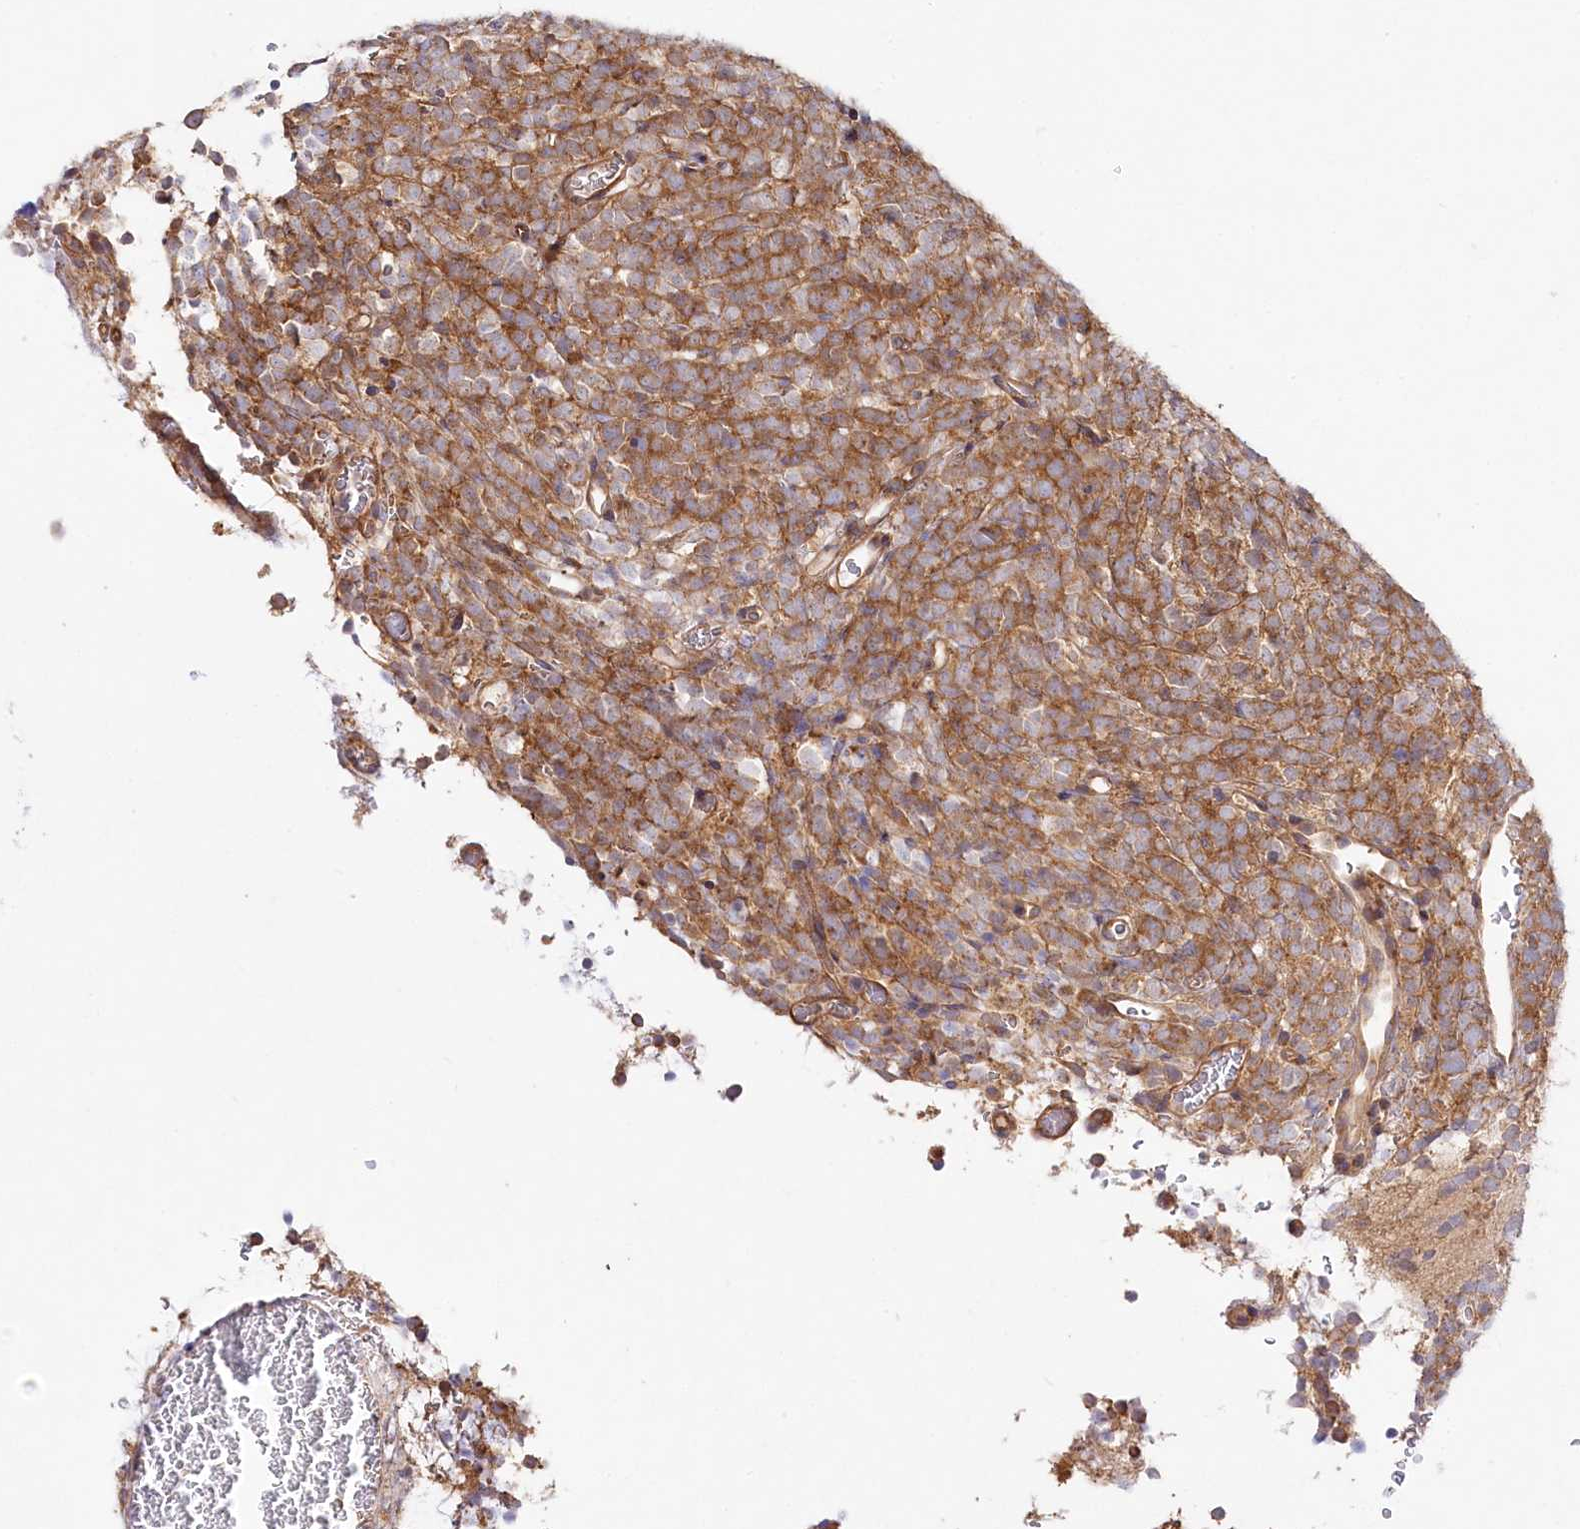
{"staining": {"intensity": "moderate", "quantity": ">75%", "location": "cytoplasmic/membranous"}, "tissue": "glioma", "cell_type": "Tumor cells", "image_type": "cancer", "snomed": [{"axis": "morphology", "description": "Glioma, malignant, Low grade"}, {"axis": "topography", "description": "Brain"}], "caption": "Immunohistochemistry (IHC) of malignant glioma (low-grade) displays medium levels of moderate cytoplasmic/membranous staining in approximately >75% of tumor cells.", "gene": "ABRAXAS2", "patient": {"sex": "female", "age": 1}}